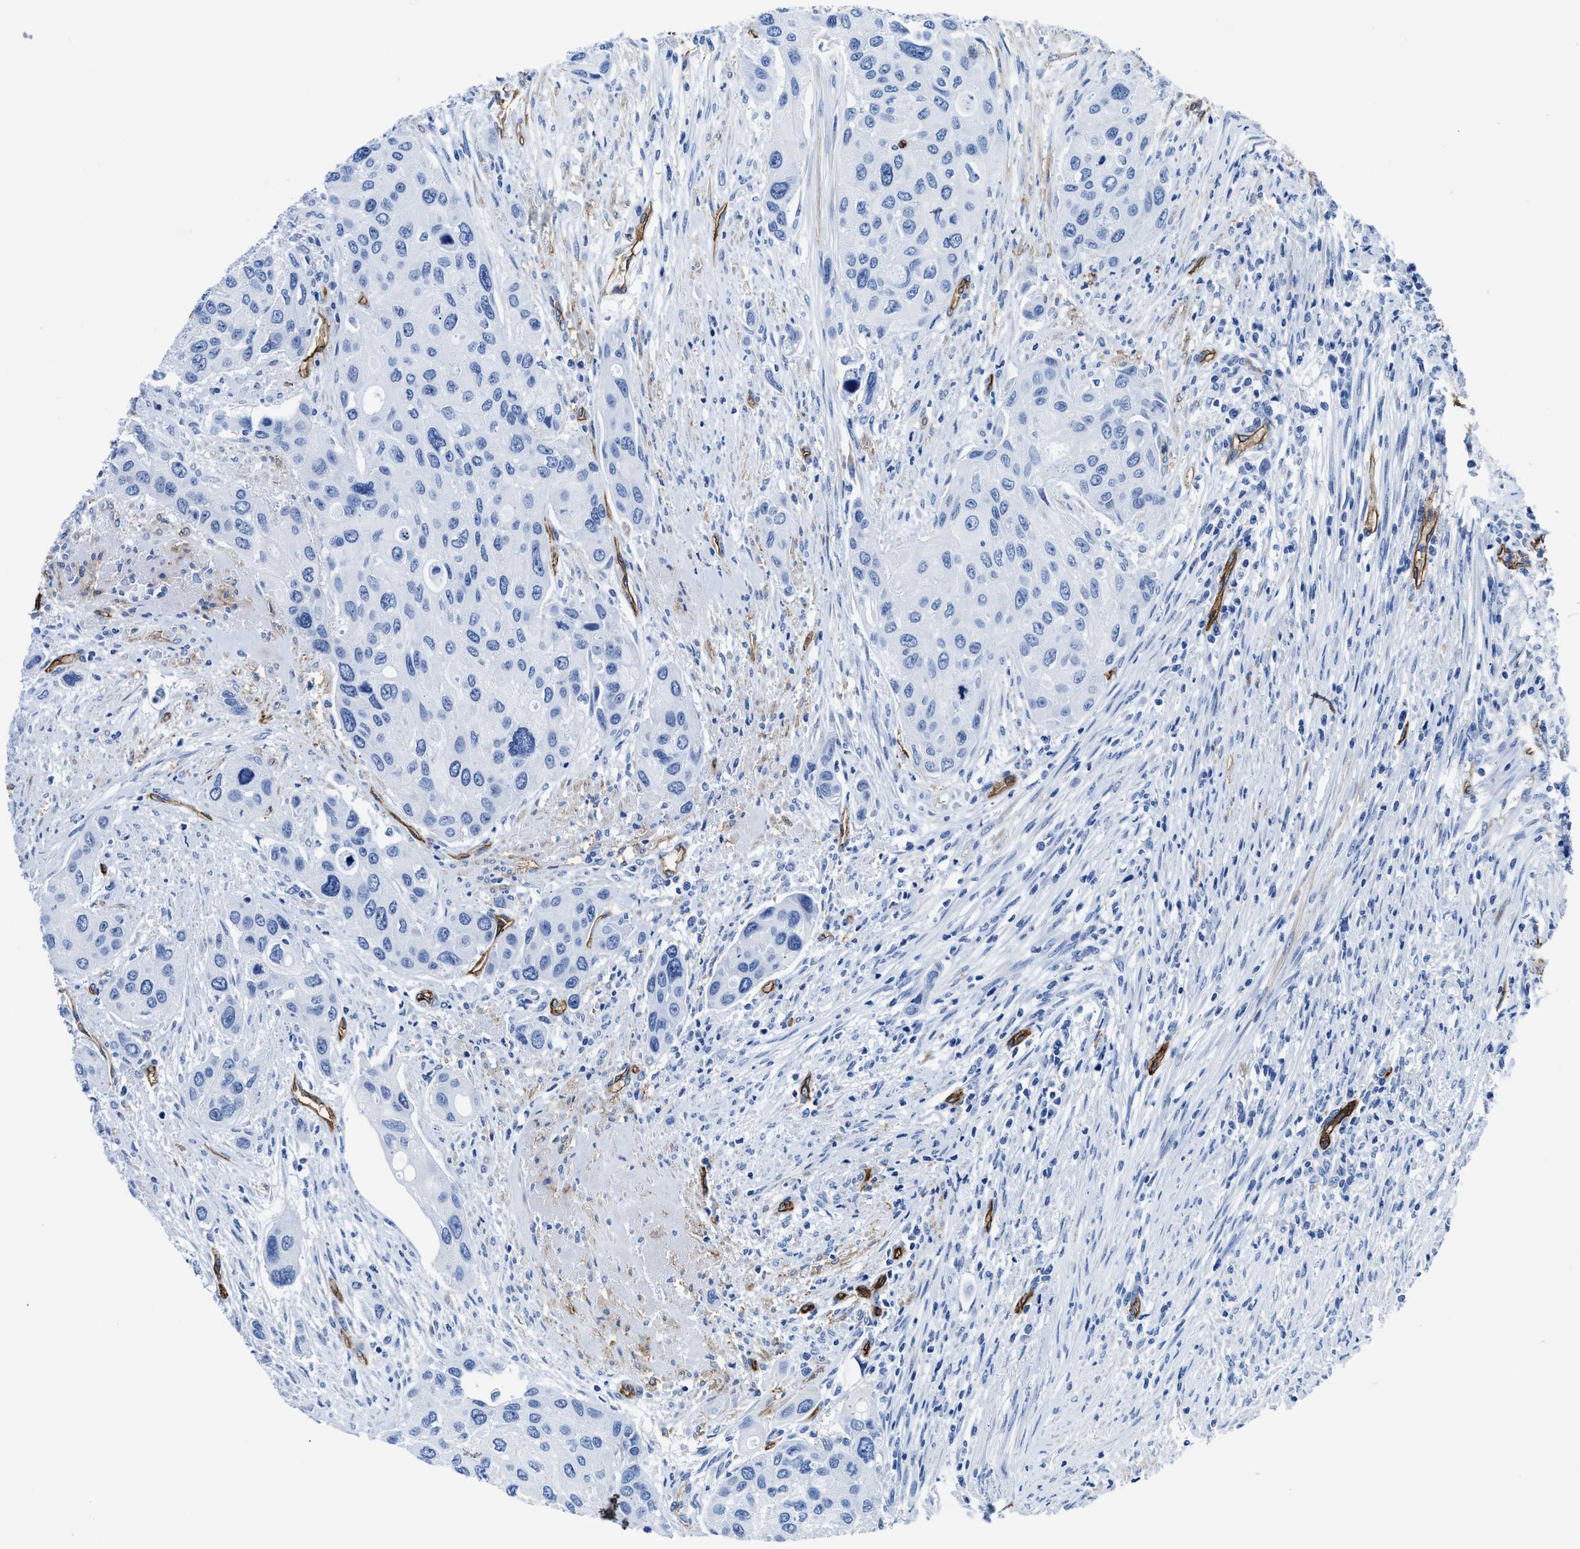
{"staining": {"intensity": "negative", "quantity": "none", "location": "none"}, "tissue": "urothelial cancer", "cell_type": "Tumor cells", "image_type": "cancer", "snomed": [{"axis": "morphology", "description": "Urothelial carcinoma, High grade"}, {"axis": "topography", "description": "Urinary bladder"}], "caption": "Immunohistochemistry image of neoplastic tissue: urothelial carcinoma (high-grade) stained with DAB (3,3'-diaminobenzidine) displays no significant protein staining in tumor cells.", "gene": "AQP1", "patient": {"sex": "female", "age": 56}}